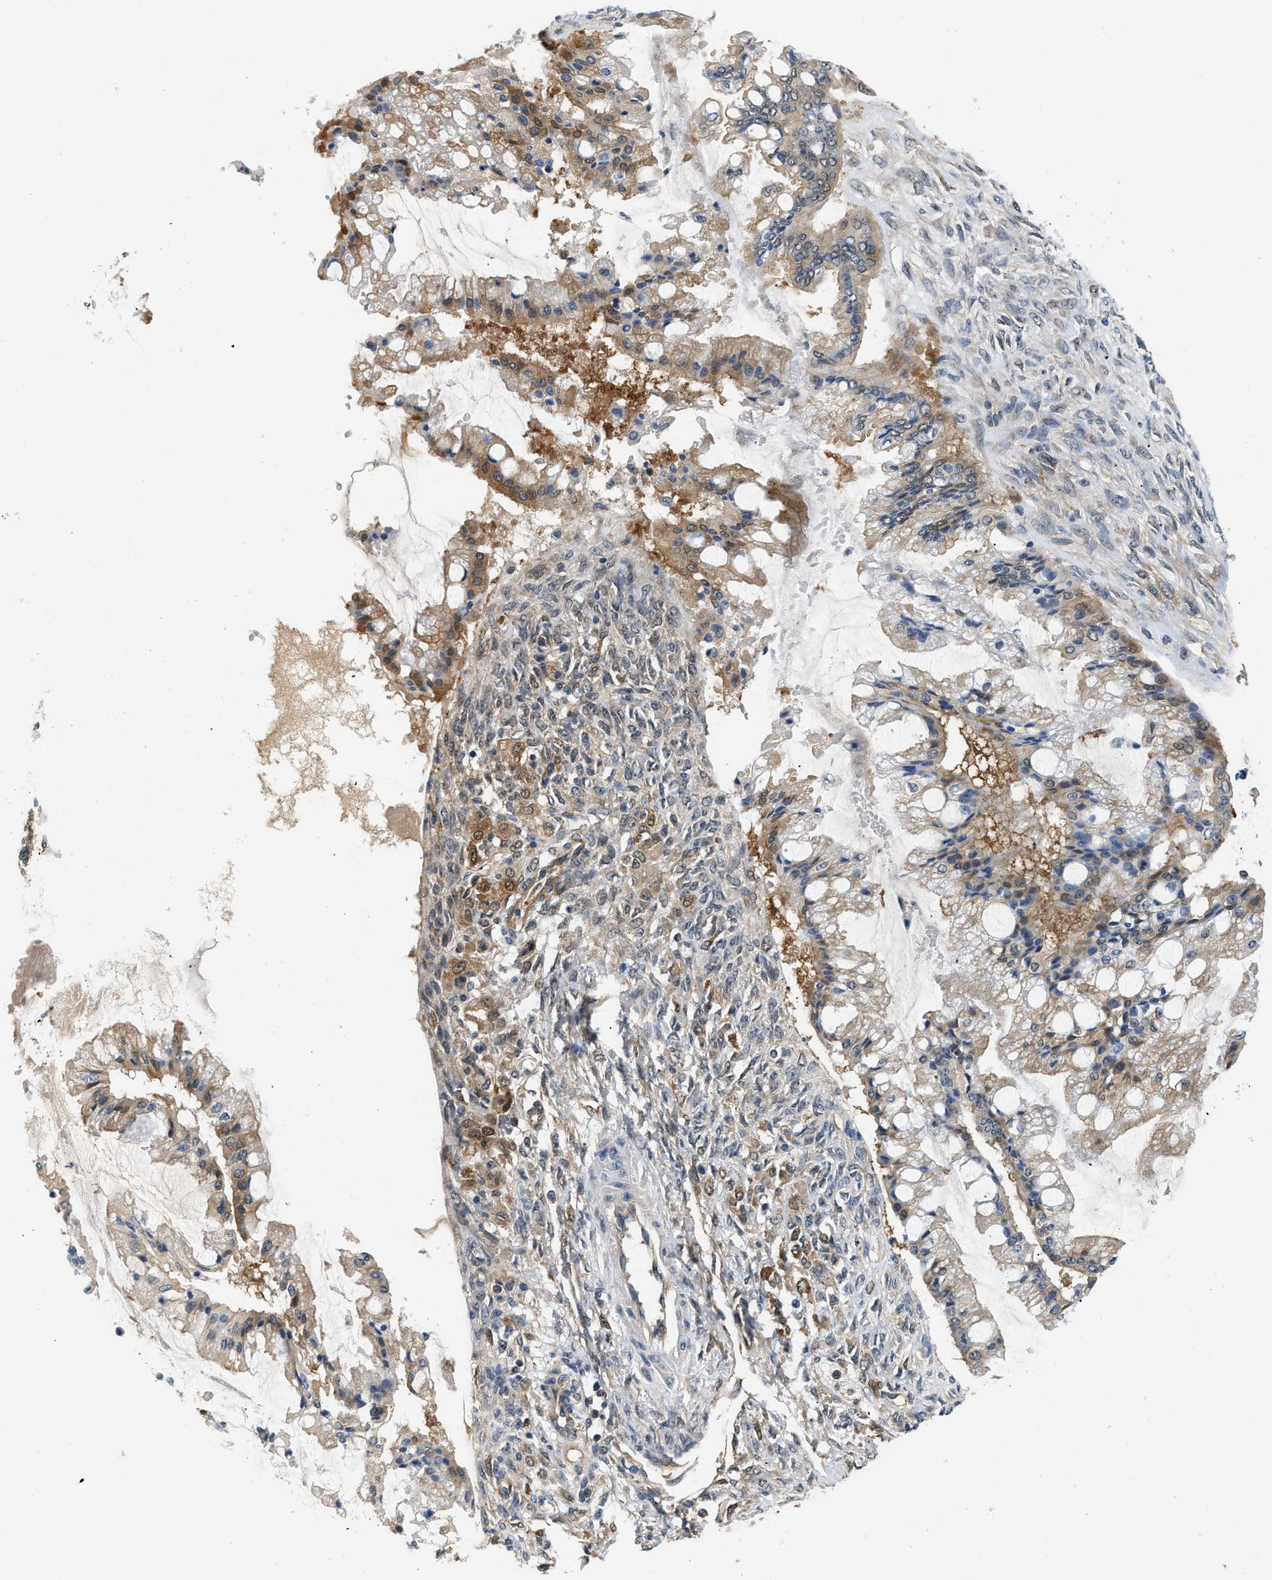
{"staining": {"intensity": "moderate", "quantity": ">75%", "location": "cytoplasmic/membranous"}, "tissue": "ovarian cancer", "cell_type": "Tumor cells", "image_type": "cancer", "snomed": [{"axis": "morphology", "description": "Cystadenocarcinoma, mucinous, NOS"}, {"axis": "topography", "description": "Ovary"}], "caption": "A photomicrograph showing moderate cytoplasmic/membranous positivity in approximately >75% of tumor cells in mucinous cystadenocarcinoma (ovarian), as visualized by brown immunohistochemical staining.", "gene": "EIF4EBP2", "patient": {"sex": "female", "age": 73}}